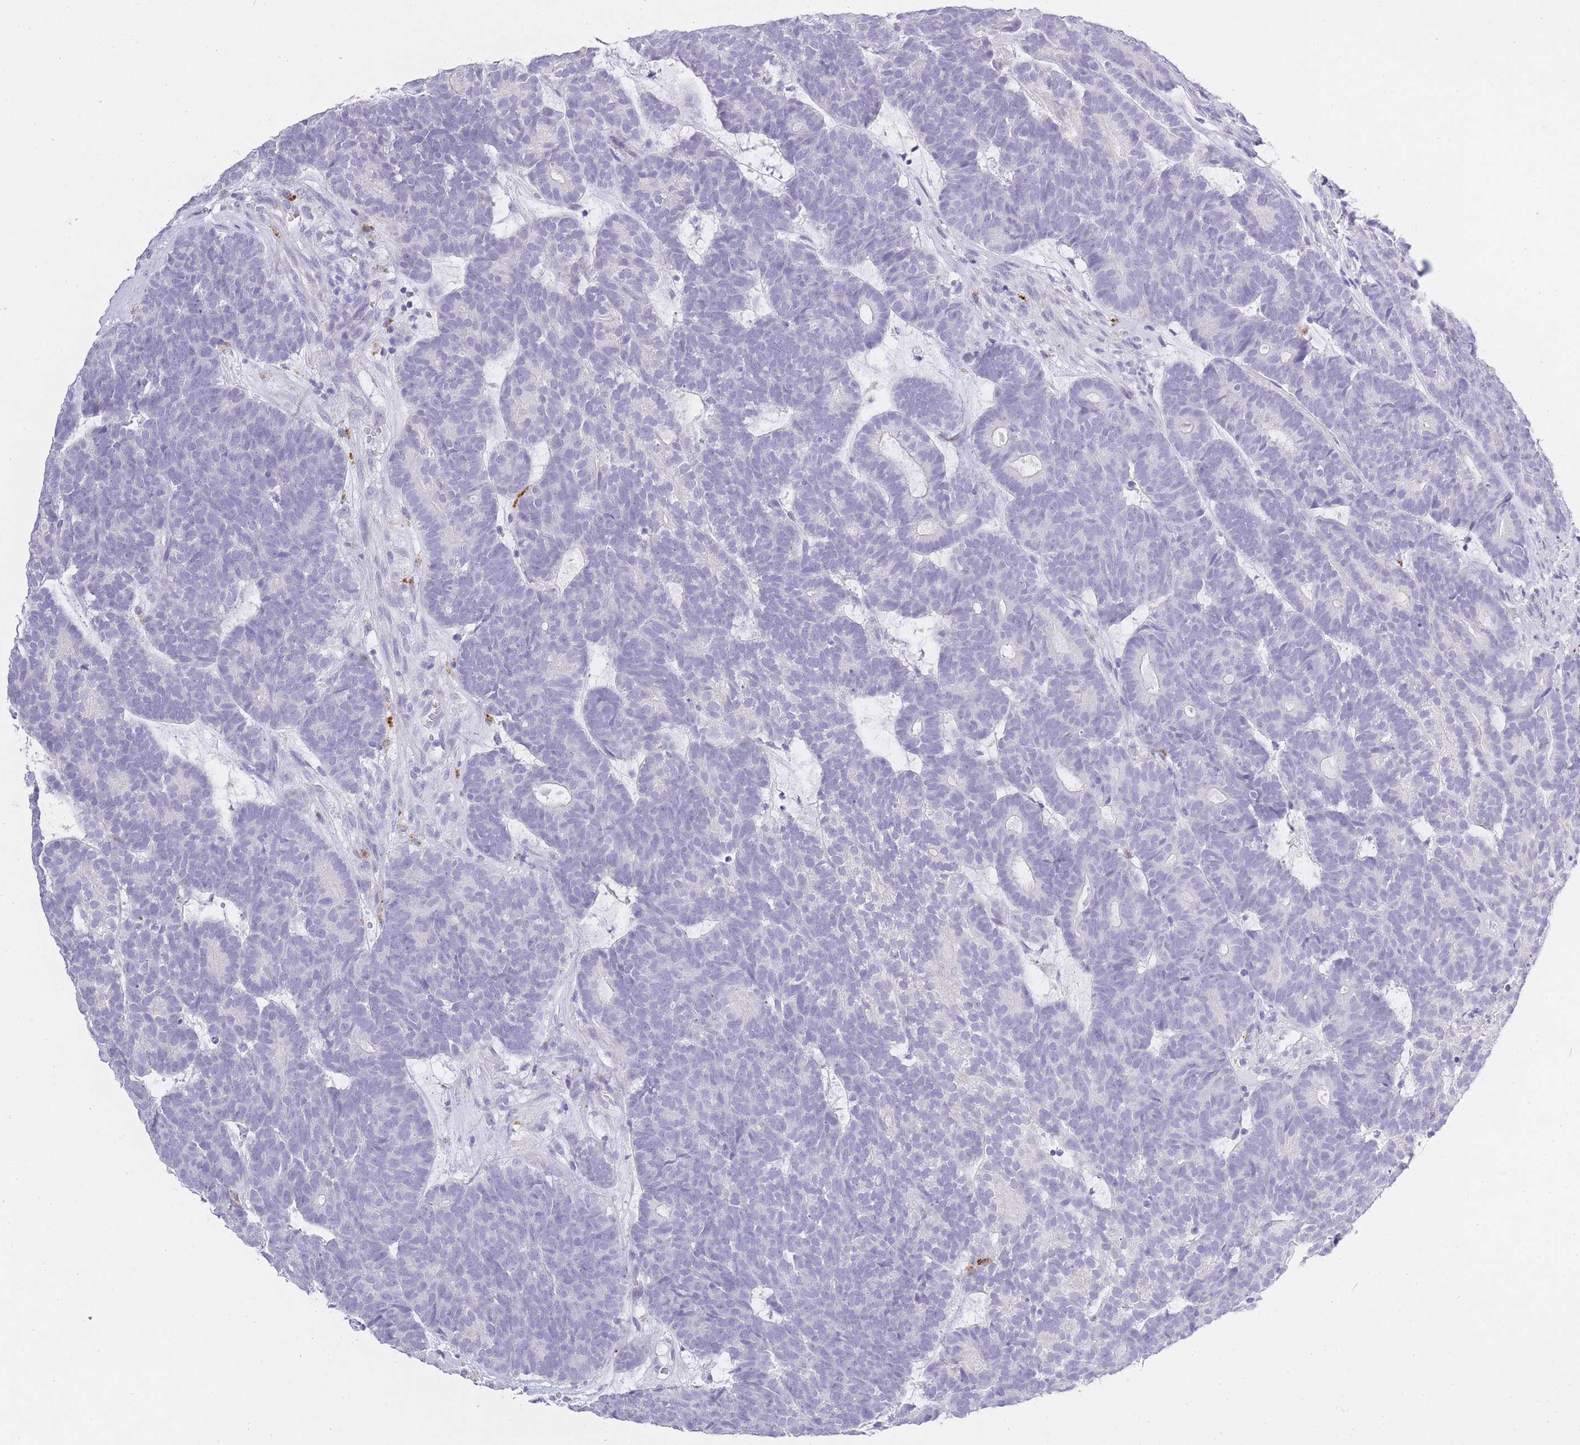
{"staining": {"intensity": "negative", "quantity": "none", "location": "none"}, "tissue": "head and neck cancer", "cell_type": "Tumor cells", "image_type": "cancer", "snomed": [{"axis": "morphology", "description": "Adenocarcinoma, NOS"}, {"axis": "topography", "description": "Head-Neck"}], "caption": "Tumor cells show no significant expression in head and neck cancer (adenocarcinoma).", "gene": "RHO", "patient": {"sex": "female", "age": 81}}